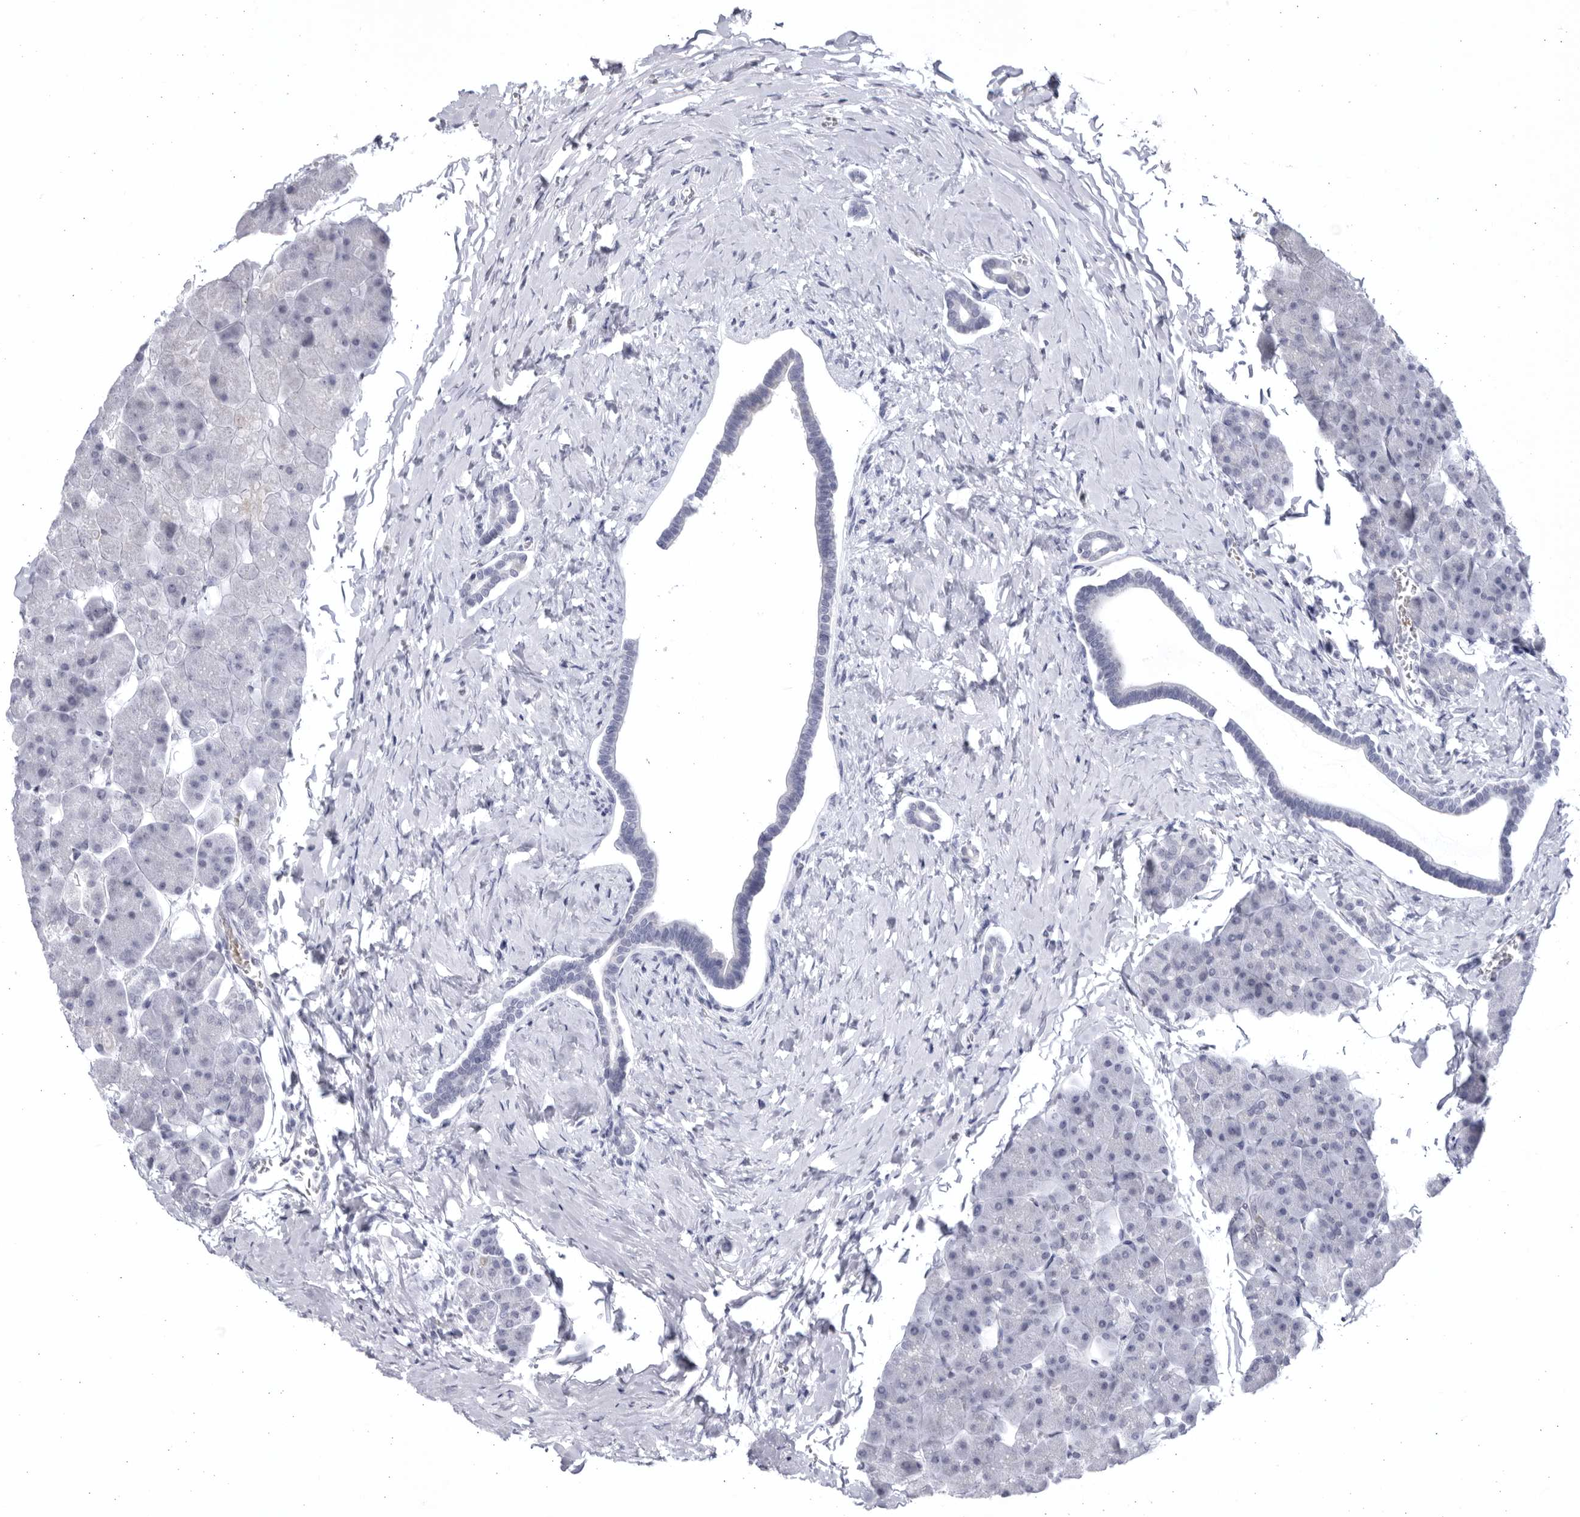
{"staining": {"intensity": "negative", "quantity": "none", "location": "none"}, "tissue": "pancreas", "cell_type": "Exocrine glandular cells", "image_type": "normal", "snomed": [{"axis": "morphology", "description": "Normal tissue, NOS"}, {"axis": "topography", "description": "Pancreas"}], "caption": "DAB immunohistochemical staining of benign human pancreas reveals no significant staining in exocrine glandular cells.", "gene": "CCDC181", "patient": {"sex": "male", "age": 35}}